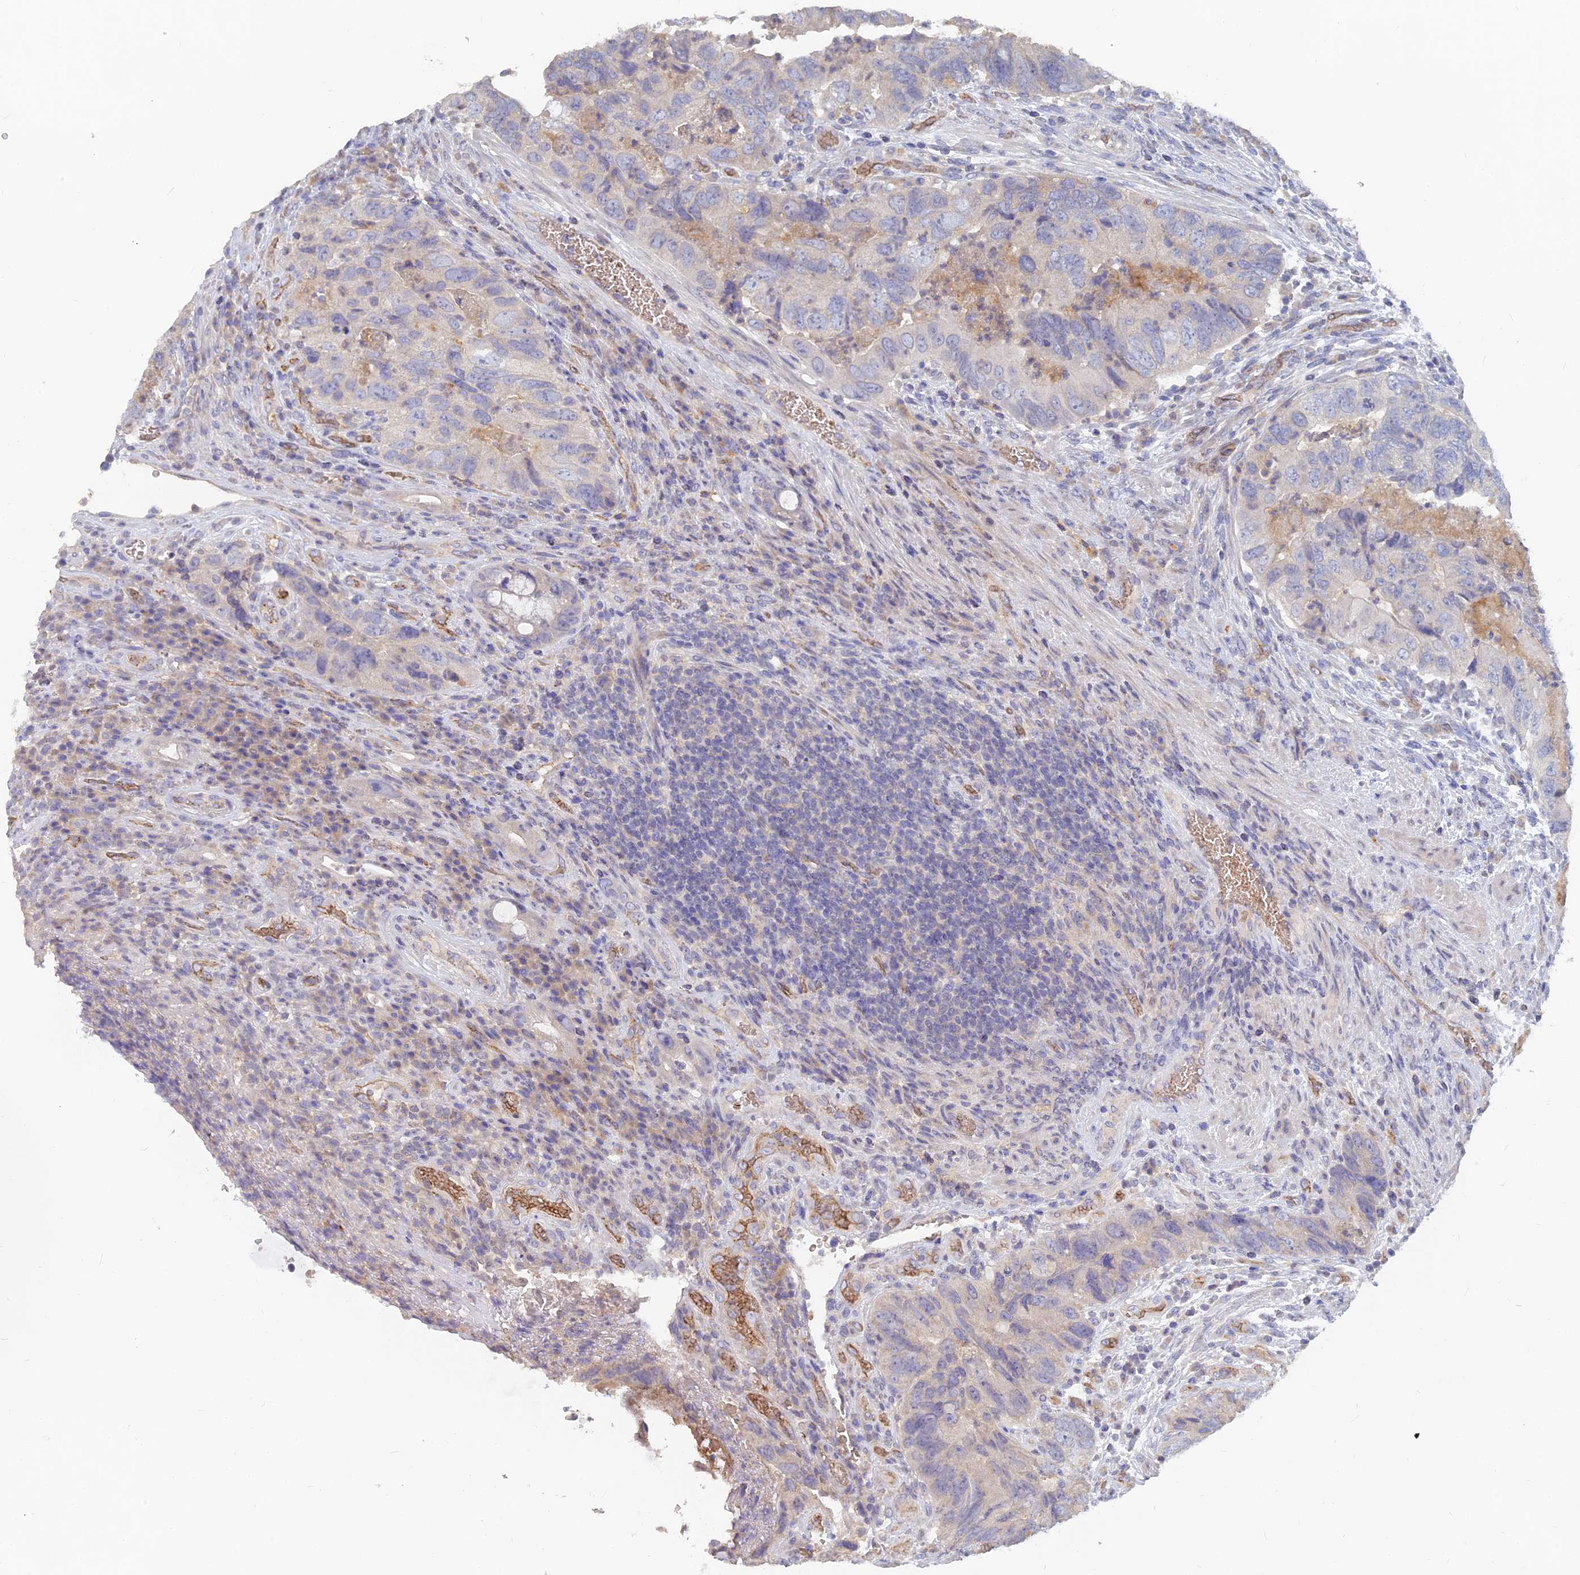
{"staining": {"intensity": "negative", "quantity": "none", "location": "none"}, "tissue": "colorectal cancer", "cell_type": "Tumor cells", "image_type": "cancer", "snomed": [{"axis": "morphology", "description": "Adenocarcinoma, NOS"}, {"axis": "topography", "description": "Rectum"}], "caption": "A histopathology image of adenocarcinoma (colorectal) stained for a protein shows no brown staining in tumor cells.", "gene": "ARRDC1", "patient": {"sex": "male", "age": 63}}